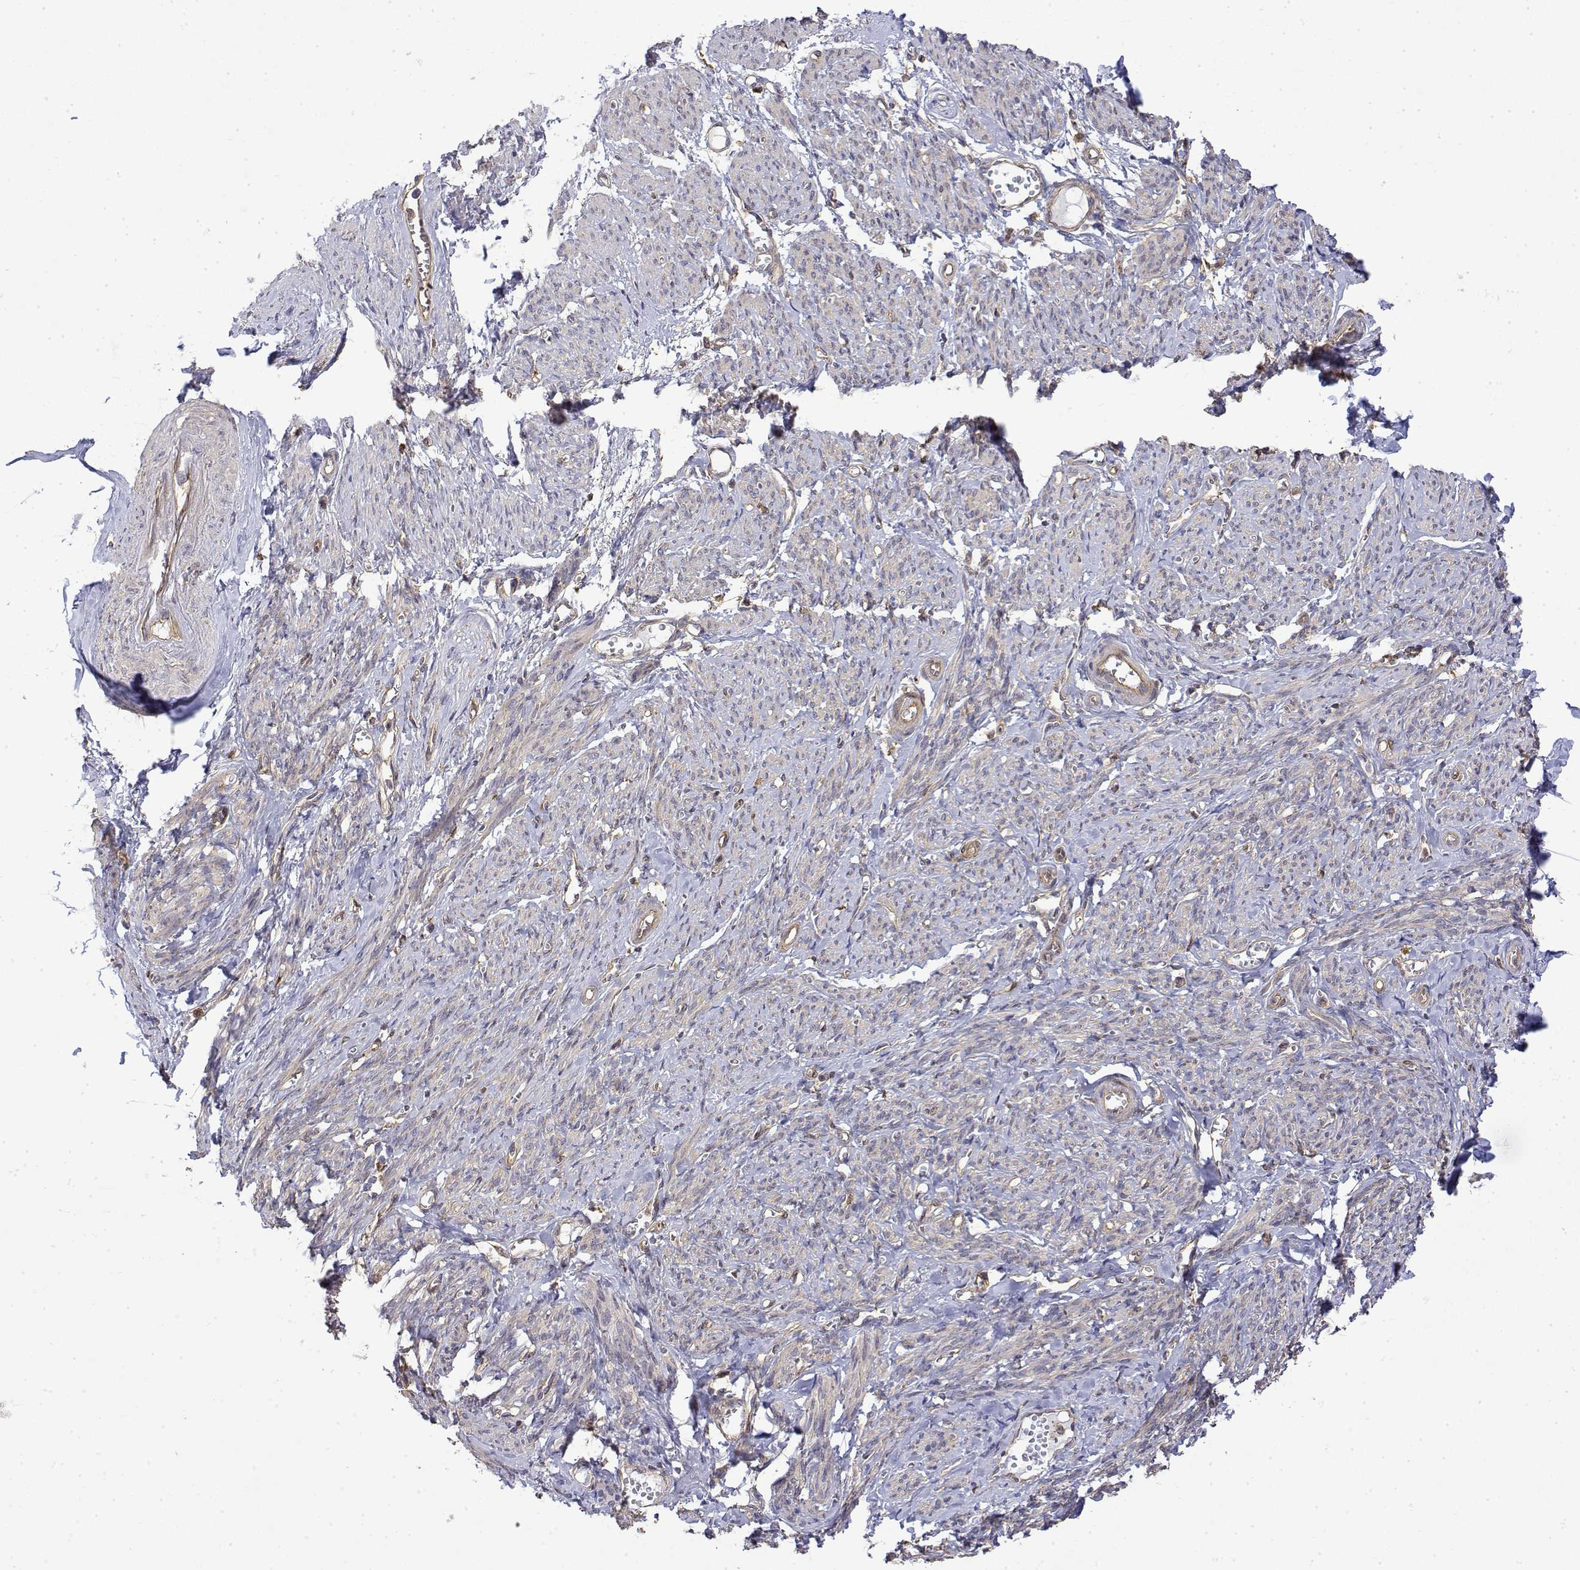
{"staining": {"intensity": "negative", "quantity": "none", "location": "none"}, "tissue": "smooth muscle", "cell_type": "Smooth muscle cells", "image_type": "normal", "snomed": [{"axis": "morphology", "description": "Normal tissue, NOS"}, {"axis": "topography", "description": "Smooth muscle"}], "caption": "Immunohistochemistry (IHC) micrograph of benign smooth muscle: smooth muscle stained with DAB (3,3'-diaminobenzidine) demonstrates no significant protein positivity in smooth muscle cells. (Stains: DAB (3,3'-diaminobenzidine) immunohistochemistry with hematoxylin counter stain, Microscopy: brightfield microscopy at high magnification).", "gene": "PACSIN2", "patient": {"sex": "female", "age": 65}}